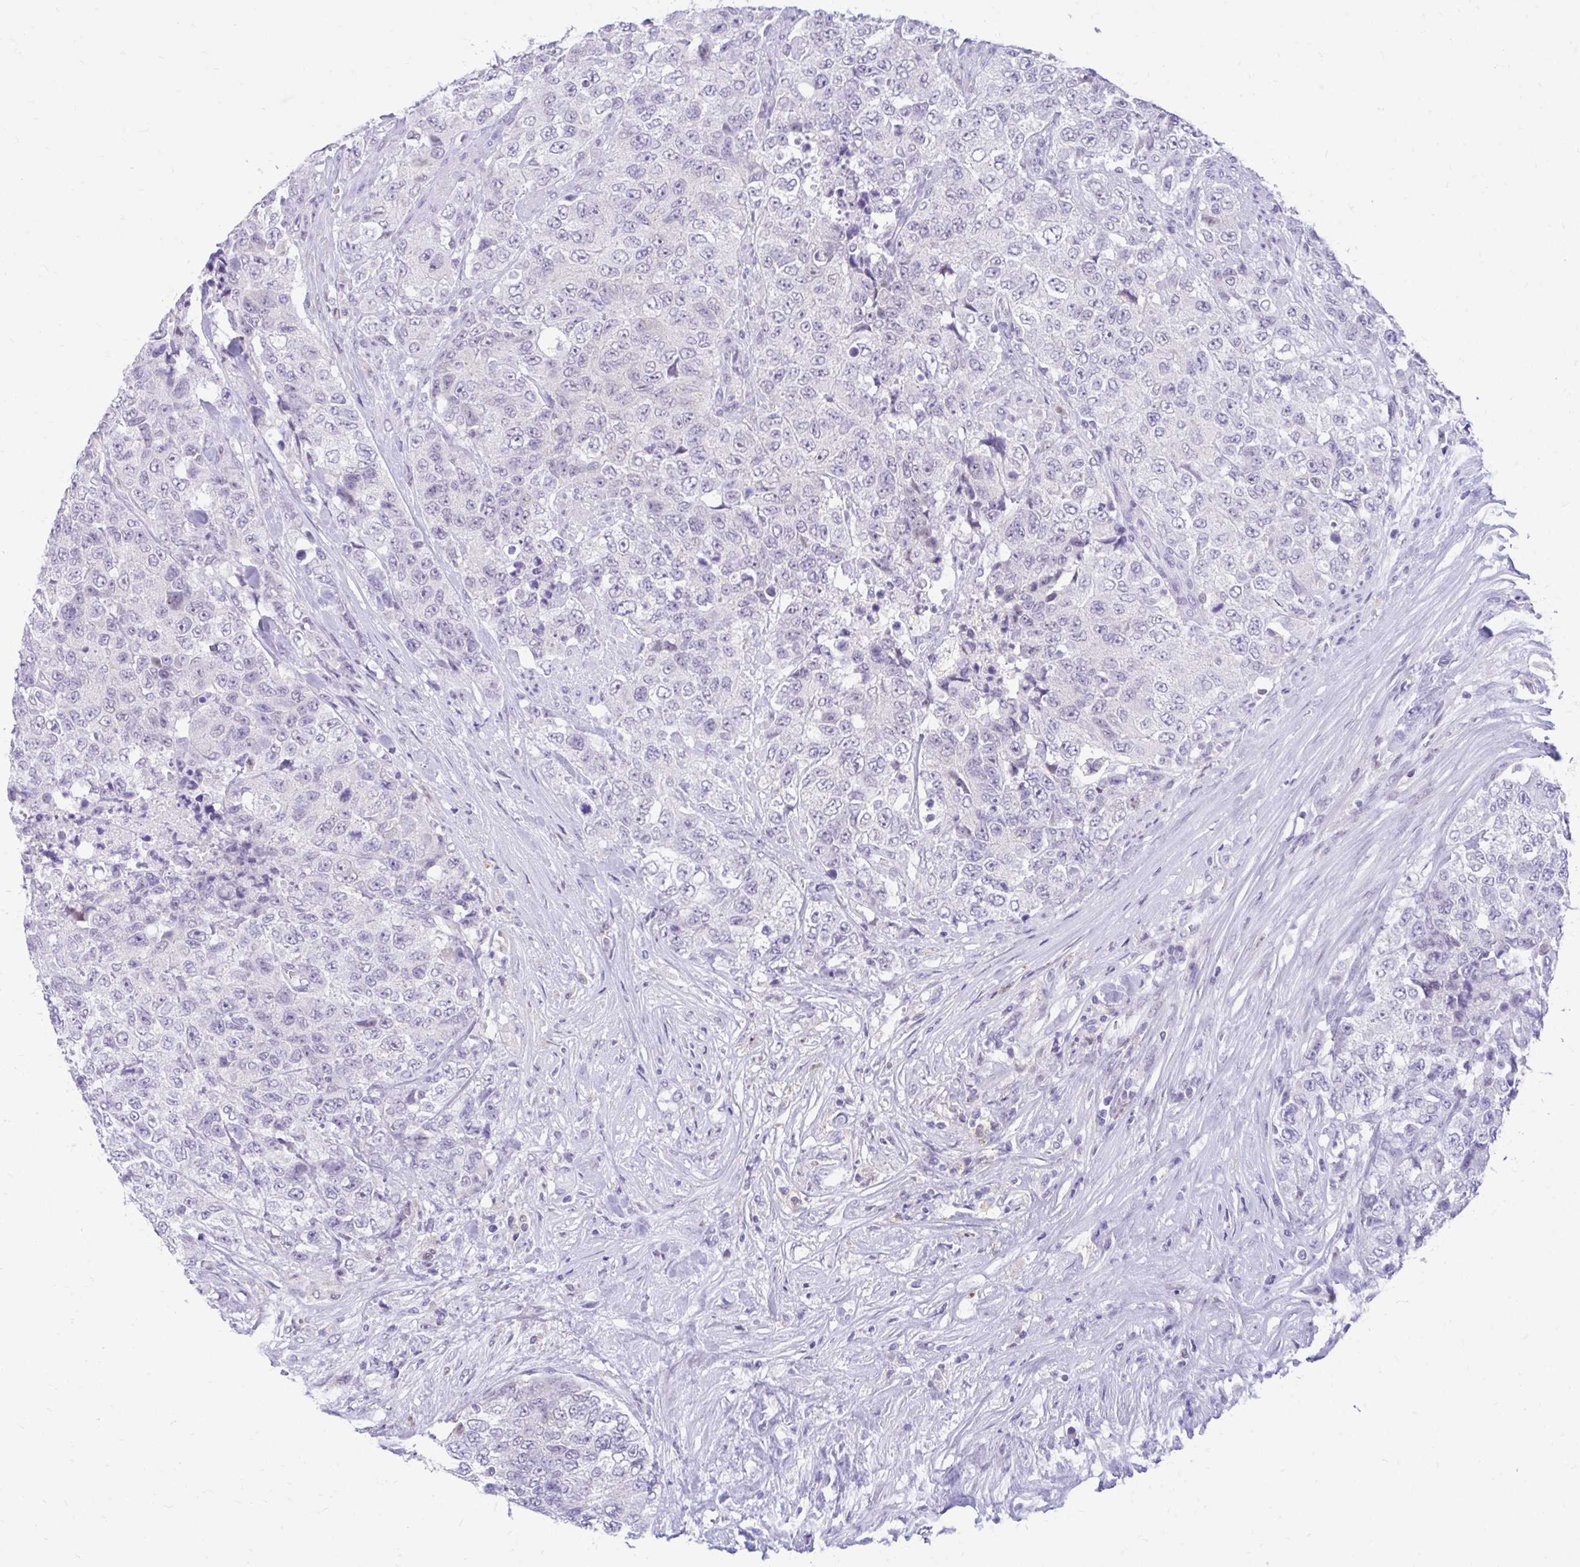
{"staining": {"intensity": "negative", "quantity": "none", "location": "none"}, "tissue": "urothelial cancer", "cell_type": "Tumor cells", "image_type": "cancer", "snomed": [{"axis": "morphology", "description": "Urothelial carcinoma, High grade"}, {"axis": "topography", "description": "Urinary bladder"}], "caption": "This is an immunohistochemistry image of urothelial cancer. There is no positivity in tumor cells.", "gene": "GLB1L2", "patient": {"sex": "female", "age": 78}}